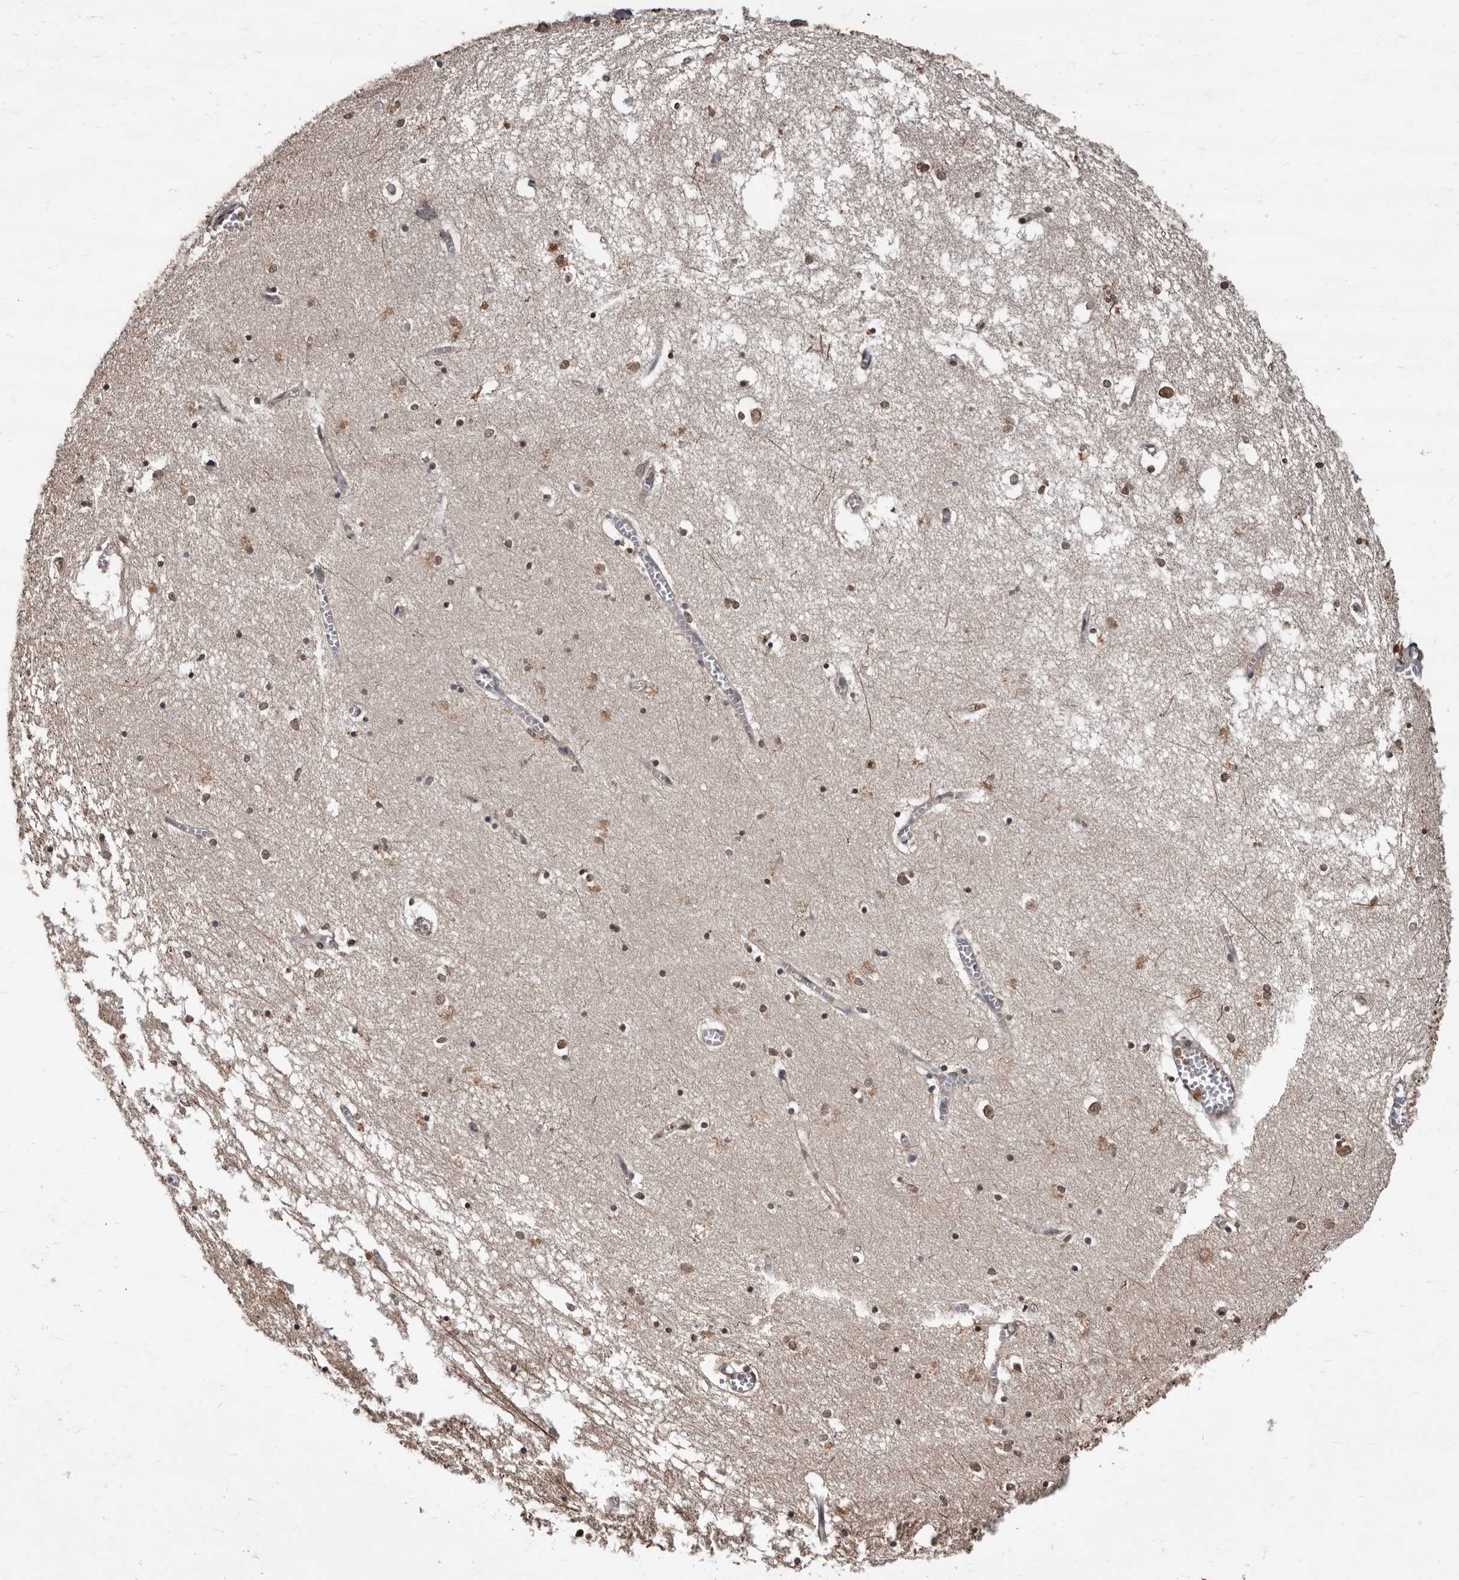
{"staining": {"intensity": "moderate", "quantity": "<25%", "location": "cytoplasmic/membranous,nuclear"}, "tissue": "hippocampus", "cell_type": "Glial cells", "image_type": "normal", "snomed": [{"axis": "morphology", "description": "Normal tissue, NOS"}, {"axis": "topography", "description": "Hippocampus"}], "caption": "Moderate cytoplasmic/membranous,nuclear protein positivity is present in about <25% of glial cells in hippocampus.", "gene": "WEE2", "patient": {"sex": "male", "age": 70}}